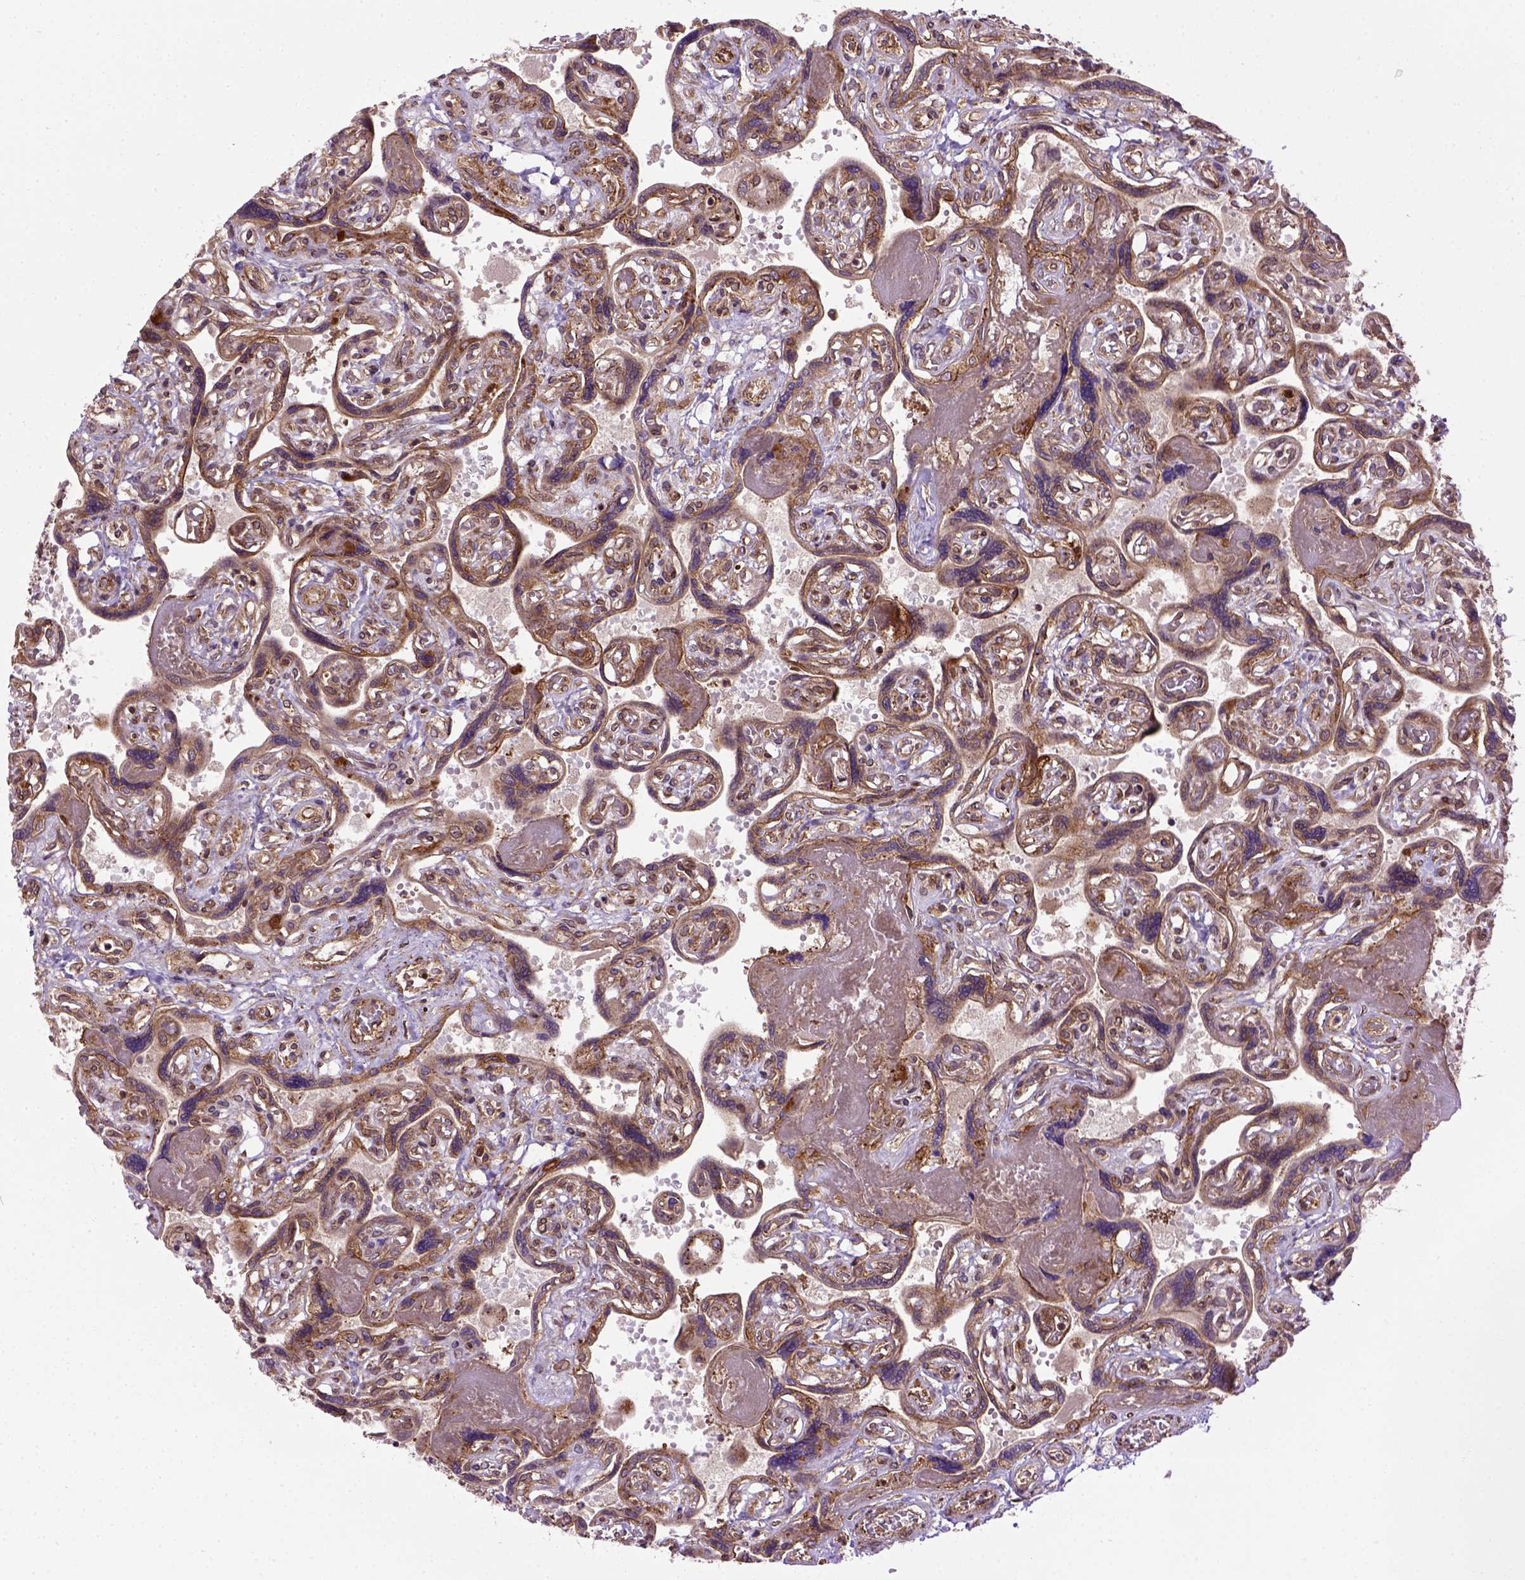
{"staining": {"intensity": "moderate", "quantity": ">75%", "location": "cytoplasmic/membranous"}, "tissue": "placenta", "cell_type": "Decidual cells", "image_type": "normal", "snomed": [{"axis": "morphology", "description": "Normal tissue, NOS"}, {"axis": "topography", "description": "Placenta"}], "caption": "IHC of benign human placenta shows medium levels of moderate cytoplasmic/membranous positivity in approximately >75% of decidual cells.", "gene": "CAPRIN1", "patient": {"sex": "female", "age": 32}}